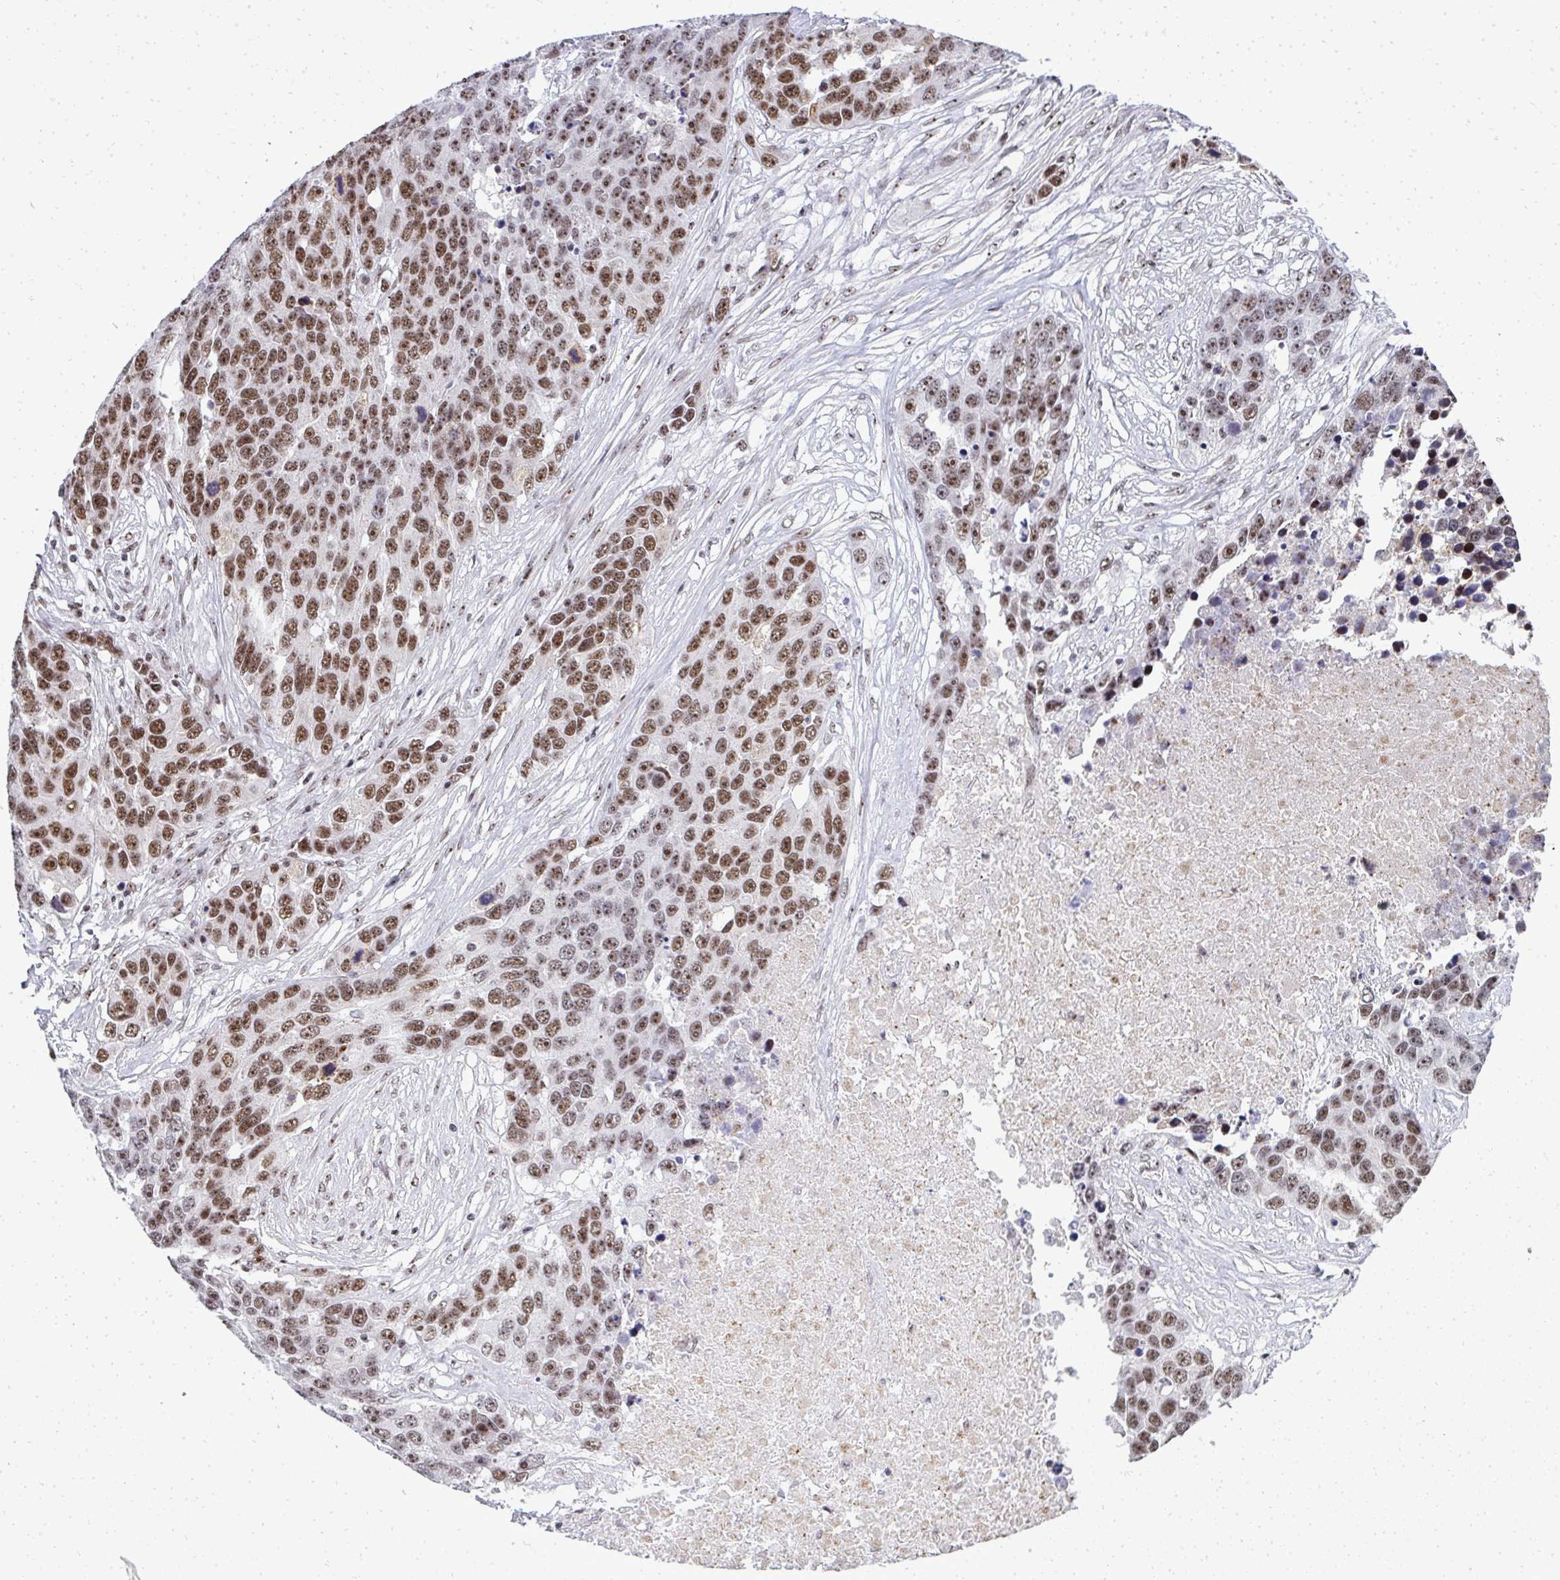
{"staining": {"intensity": "moderate", "quantity": ">75%", "location": "nuclear"}, "tissue": "ovarian cancer", "cell_type": "Tumor cells", "image_type": "cancer", "snomed": [{"axis": "morphology", "description": "Cystadenocarcinoma, serous, NOS"}, {"axis": "topography", "description": "Ovary"}], "caption": "Immunohistochemistry image of human ovarian serous cystadenocarcinoma stained for a protein (brown), which shows medium levels of moderate nuclear expression in about >75% of tumor cells.", "gene": "SIRT7", "patient": {"sex": "female", "age": 76}}